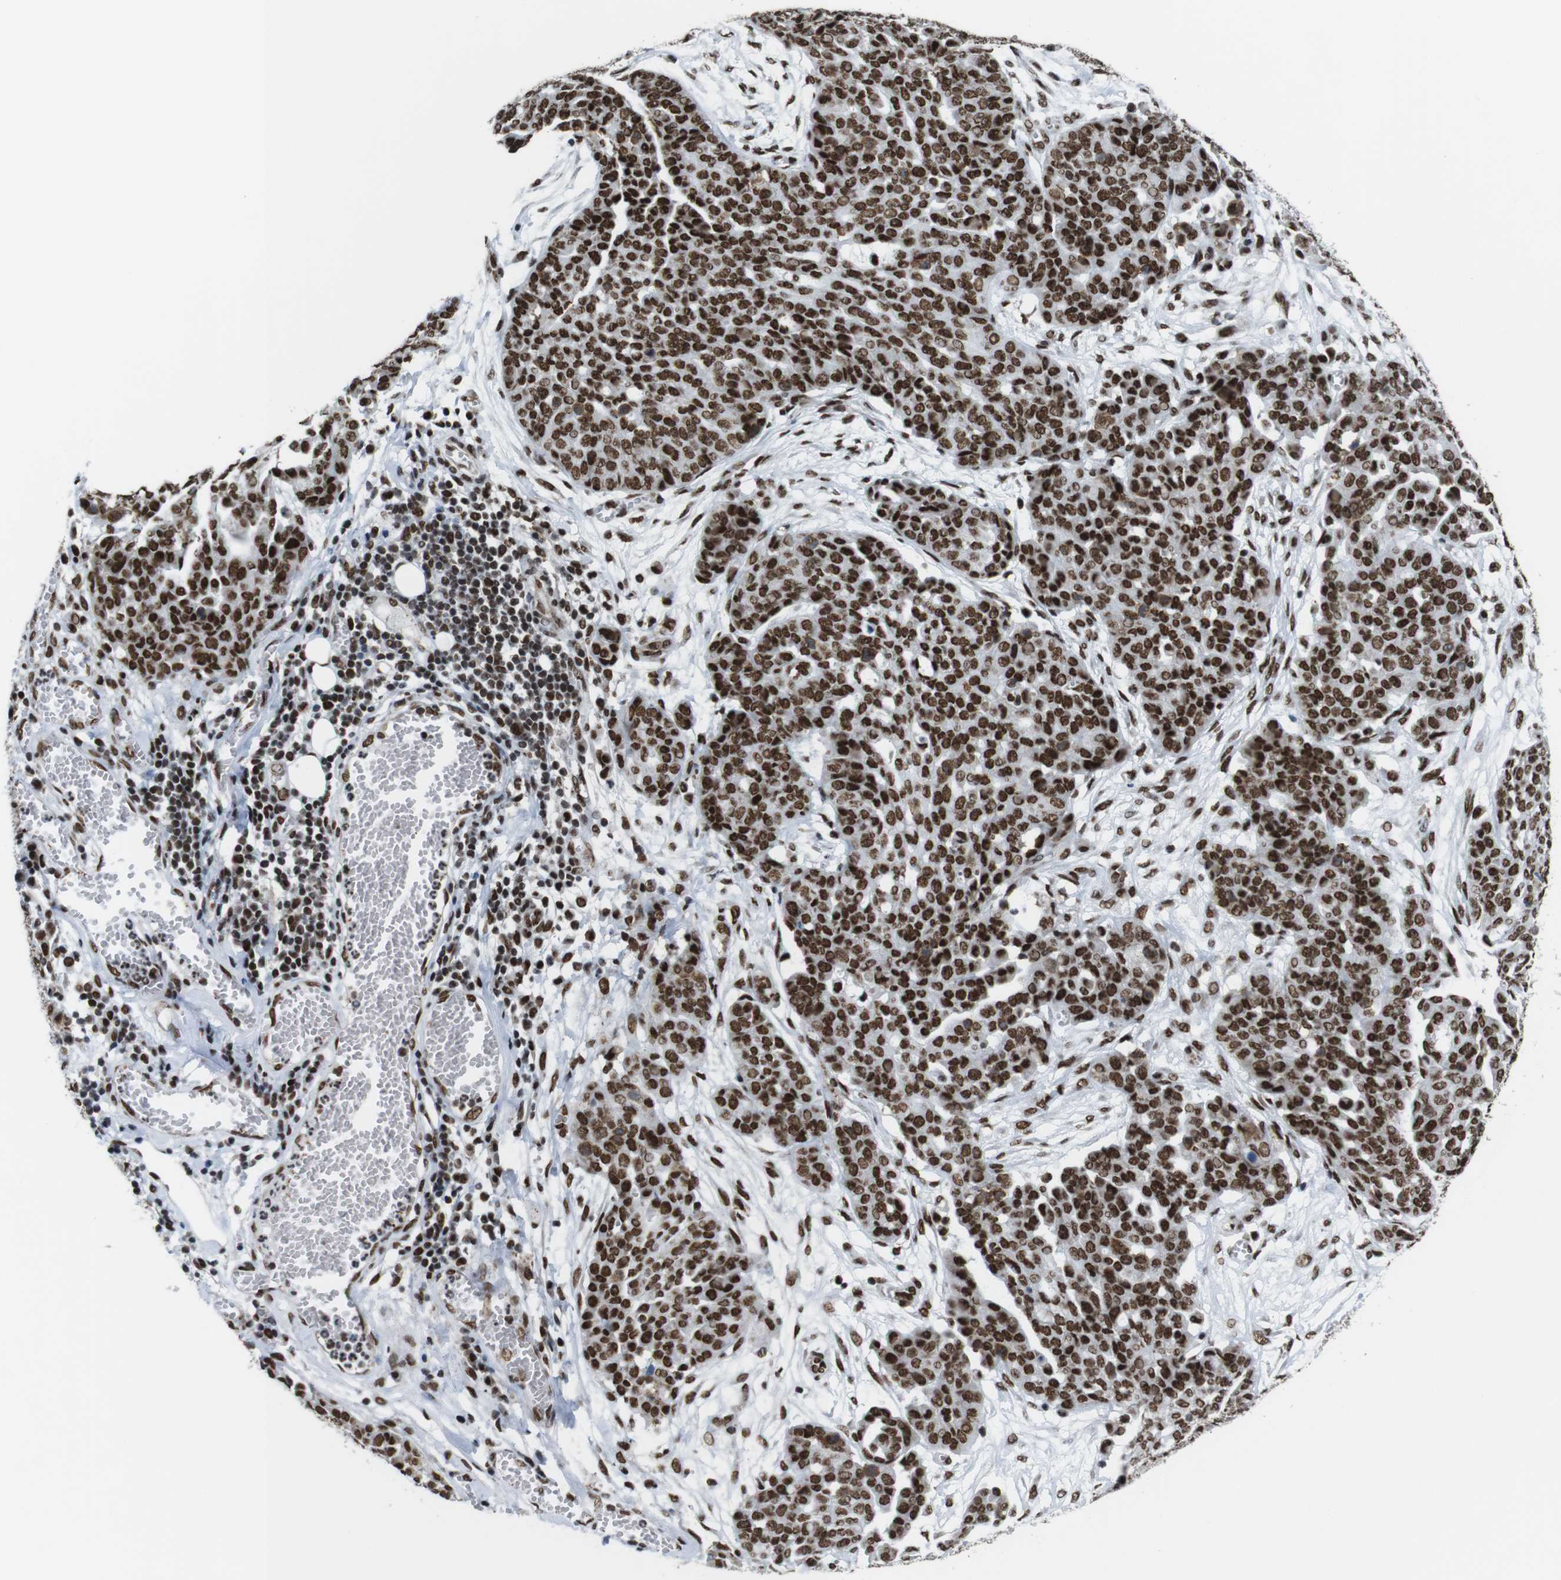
{"staining": {"intensity": "strong", "quantity": ">75%", "location": "nuclear"}, "tissue": "ovarian cancer", "cell_type": "Tumor cells", "image_type": "cancer", "snomed": [{"axis": "morphology", "description": "Cystadenocarcinoma, serous, NOS"}, {"axis": "topography", "description": "Soft tissue"}, {"axis": "topography", "description": "Ovary"}], "caption": "High-magnification brightfield microscopy of ovarian serous cystadenocarcinoma stained with DAB (brown) and counterstained with hematoxylin (blue). tumor cells exhibit strong nuclear expression is present in approximately>75% of cells.", "gene": "ROMO1", "patient": {"sex": "female", "age": 57}}